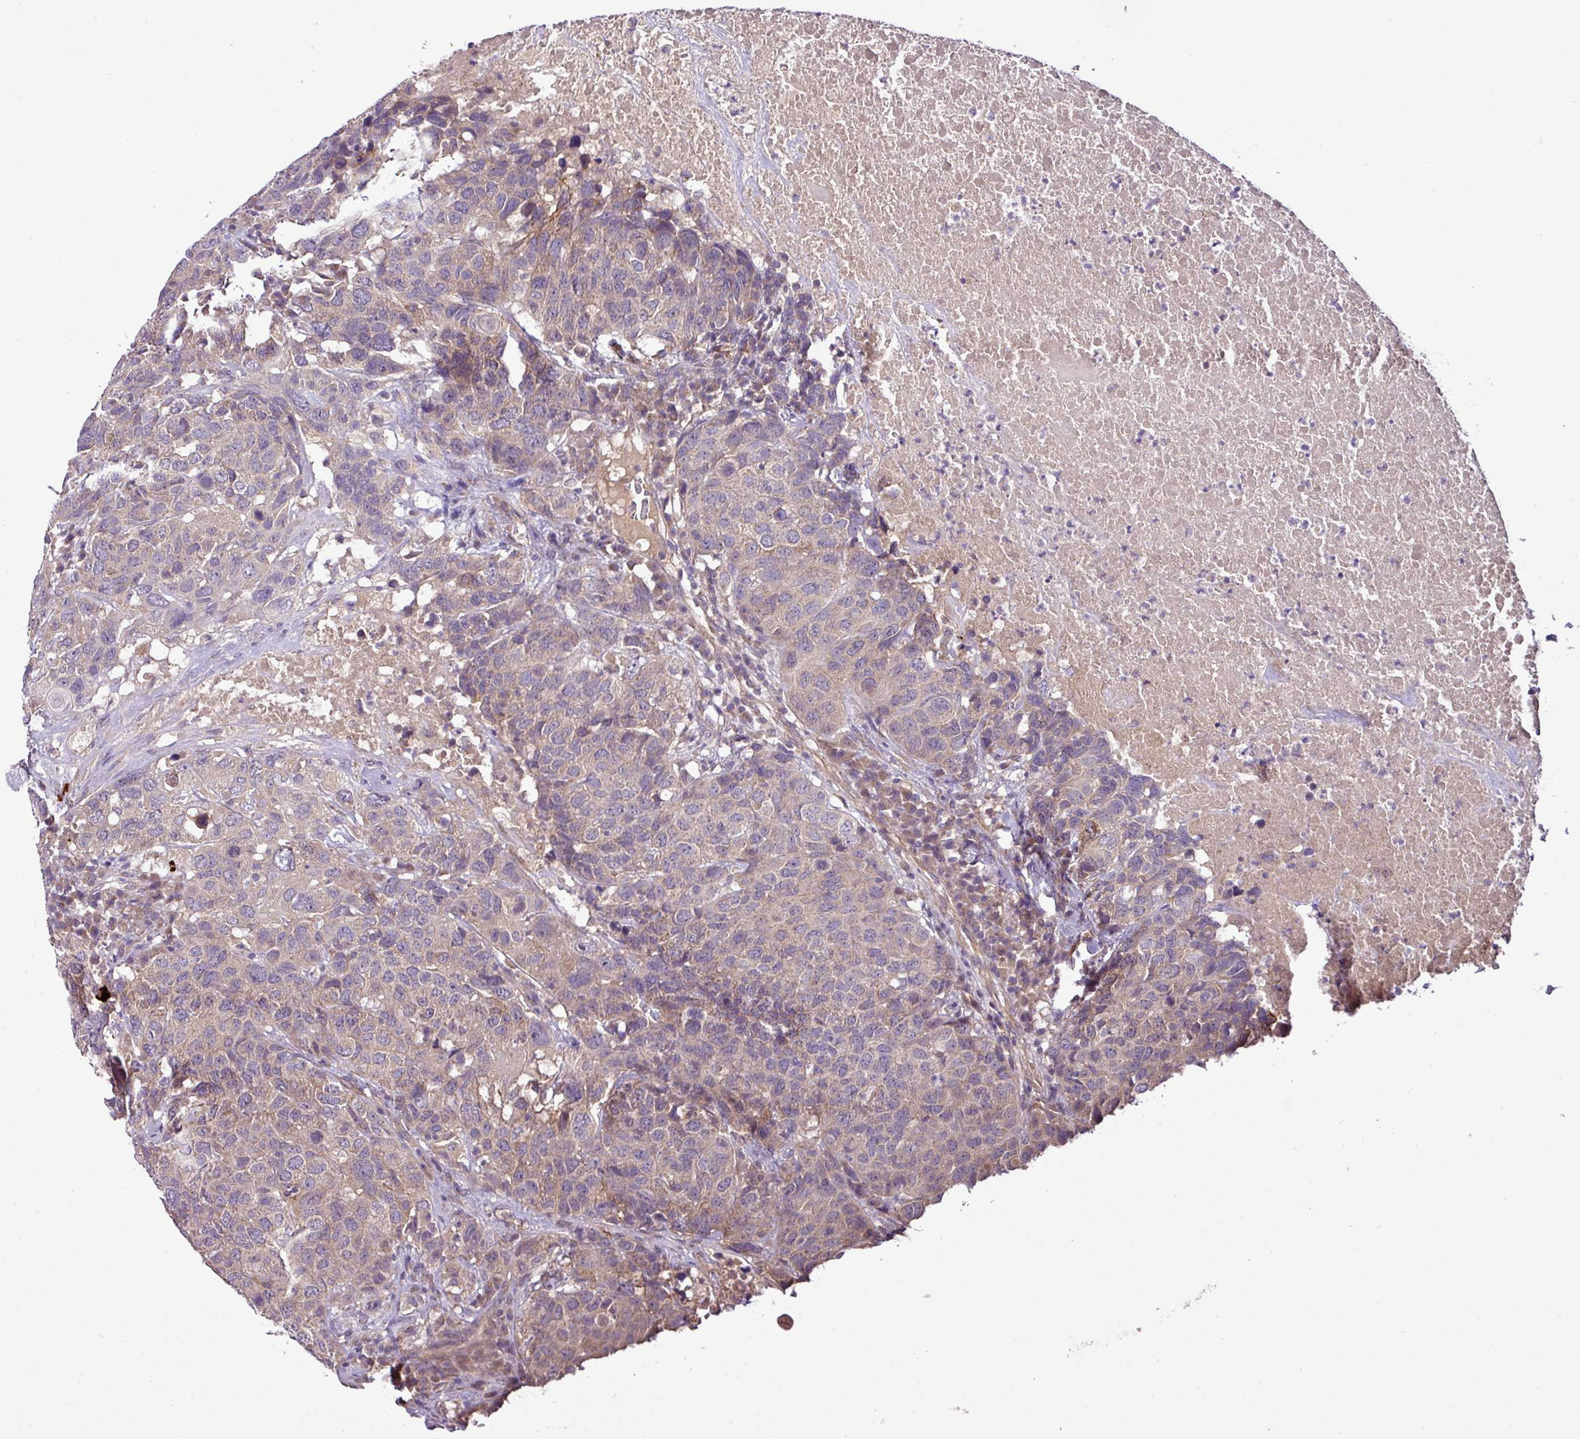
{"staining": {"intensity": "weak", "quantity": "25%-75%", "location": "cytoplasmic/membranous"}, "tissue": "head and neck cancer", "cell_type": "Tumor cells", "image_type": "cancer", "snomed": [{"axis": "morphology", "description": "Squamous cell carcinoma, NOS"}, {"axis": "topography", "description": "Head-Neck"}], "caption": "Approximately 25%-75% of tumor cells in human squamous cell carcinoma (head and neck) show weak cytoplasmic/membranous protein positivity as visualized by brown immunohistochemical staining.", "gene": "XIAP", "patient": {"sex": "male", "age": 66}}